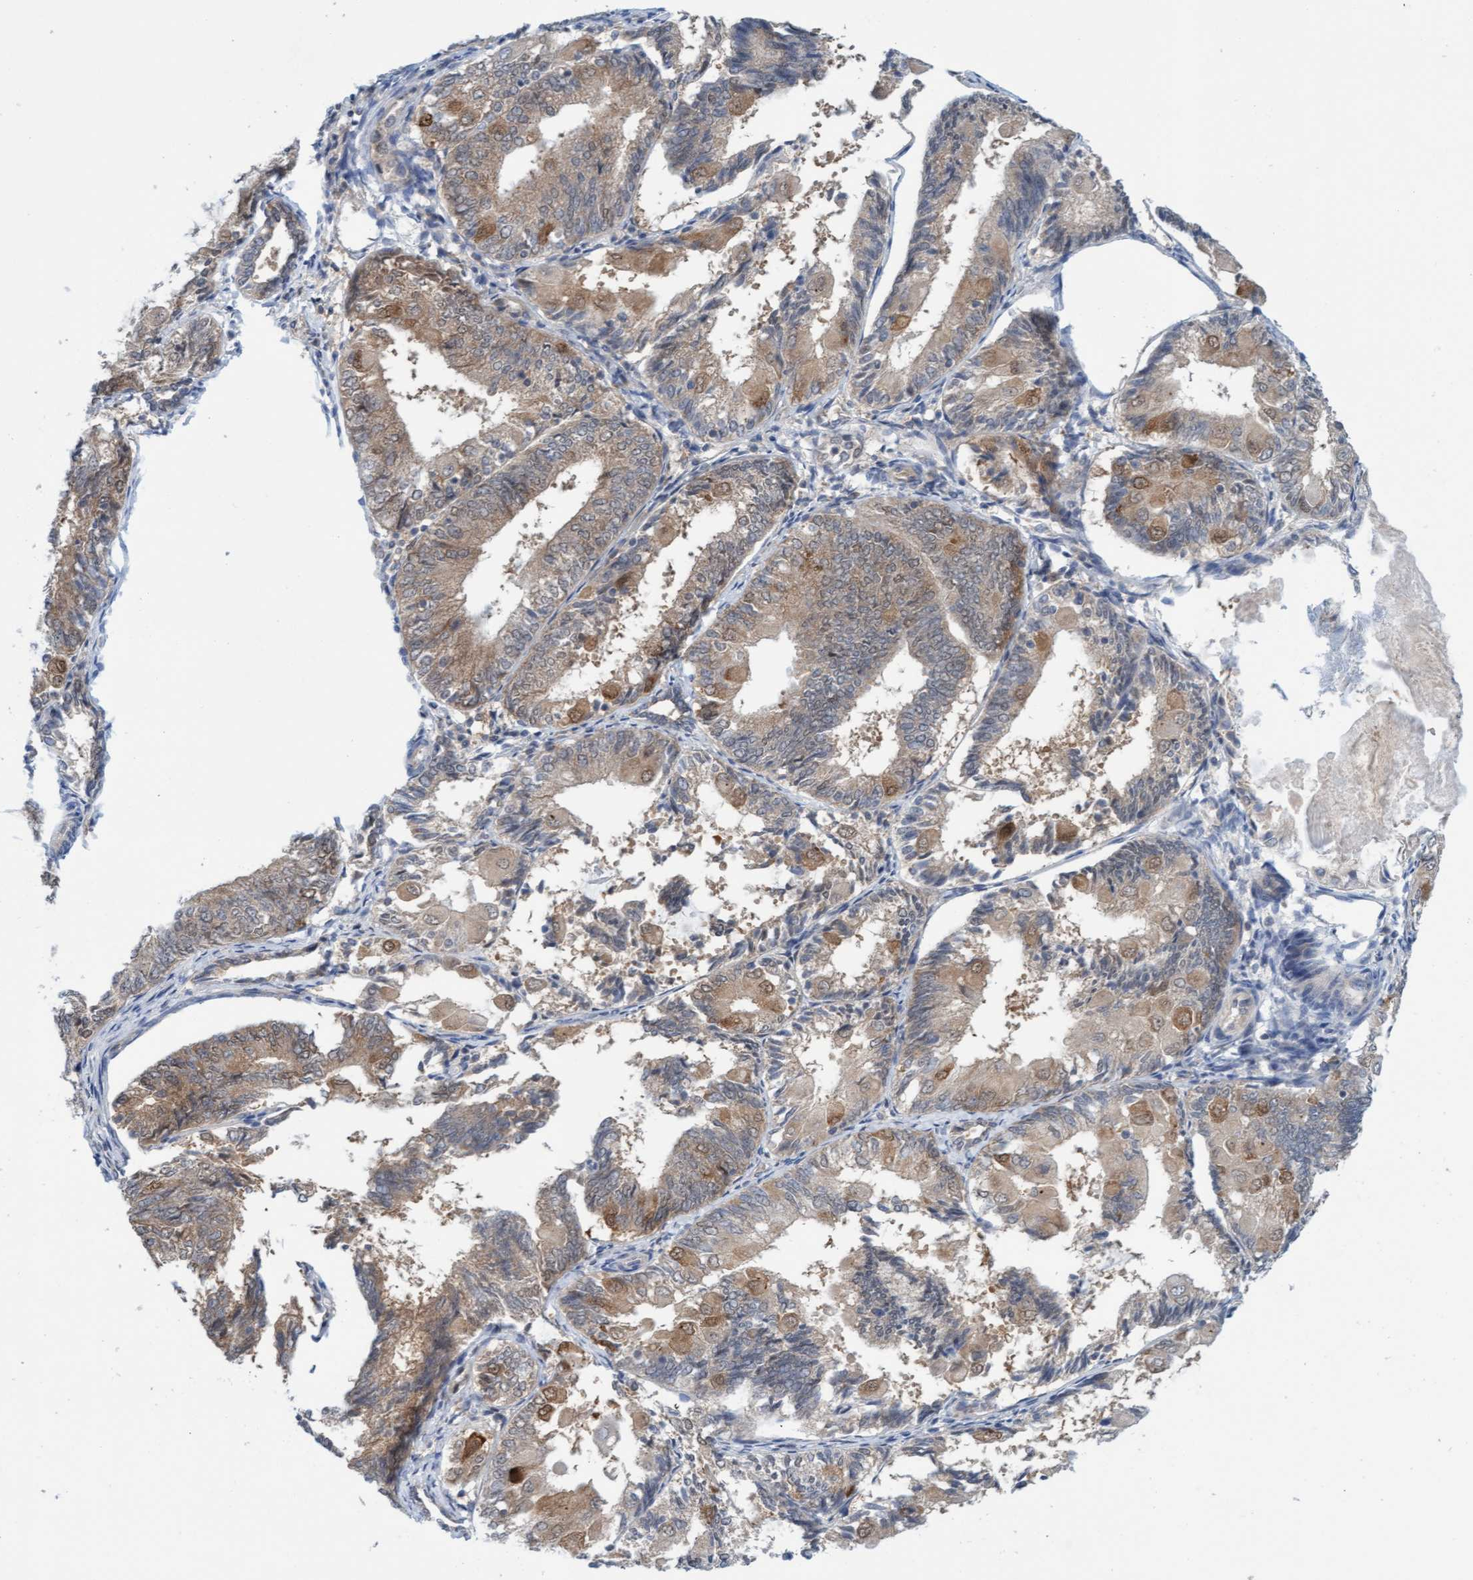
{"staining": {"intensity": "moderate", "quantity": ">75%", "location": "cytoplasmic/membranous"}, "tissue": "endometrial cancer", "cell_type": "Tumor cells", "image_type": "cancer", "snomed": [{"axis": "morphology", "description": "Adenocarcinoma, NOS"}, {"axis": "topography", "description": "Endometrium"}], "caption": "DAB immunohistochemical staining of human endometrial cancer (adenocarcinoma) exhibits moderate cytoplasmic/membranous protein staining in about >75% of tumor cells.", "gene": "AMZ2", "patient": {"sex": "female", "age": 81}}